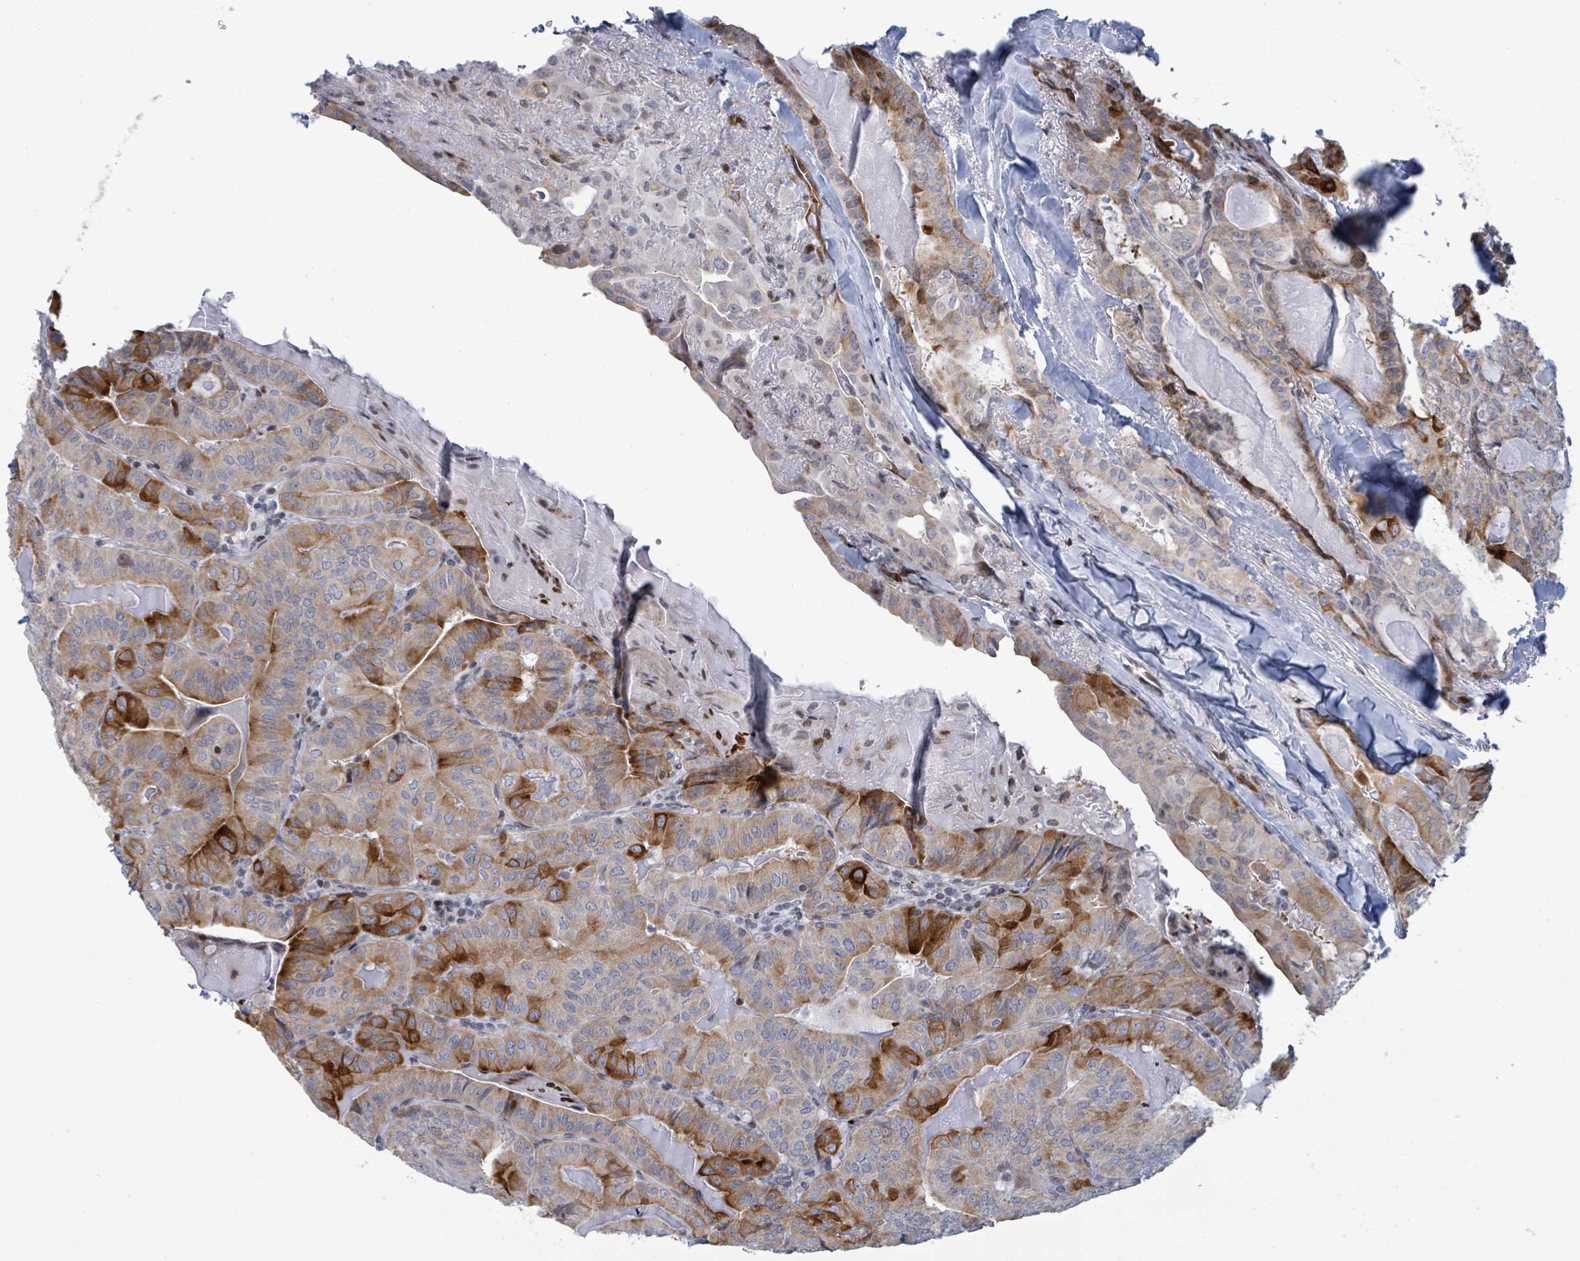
{"staining": {"intensity": "strong", "quantity": "25%-75%", "location": "cytoplasmic/membranous"}, "tissue": "thyroid cancer", "cell_type": "Tumor cells", "image_type": "cancer", "snomed": [{"axis": "morphology", "description": "Papillary adenocarcinoma, NOS"}, {"axis": "topography", "description": "Thyroid gland"}], "caption": "Brown immunohistochemical staining in human thyroid papillary adenocarcinoma displays strong cytoplasmic/membranous staining in about 25%-75% of tumor cells.", "gene": "FNDC4", "patient": {"sex": "female", "age": 68}}